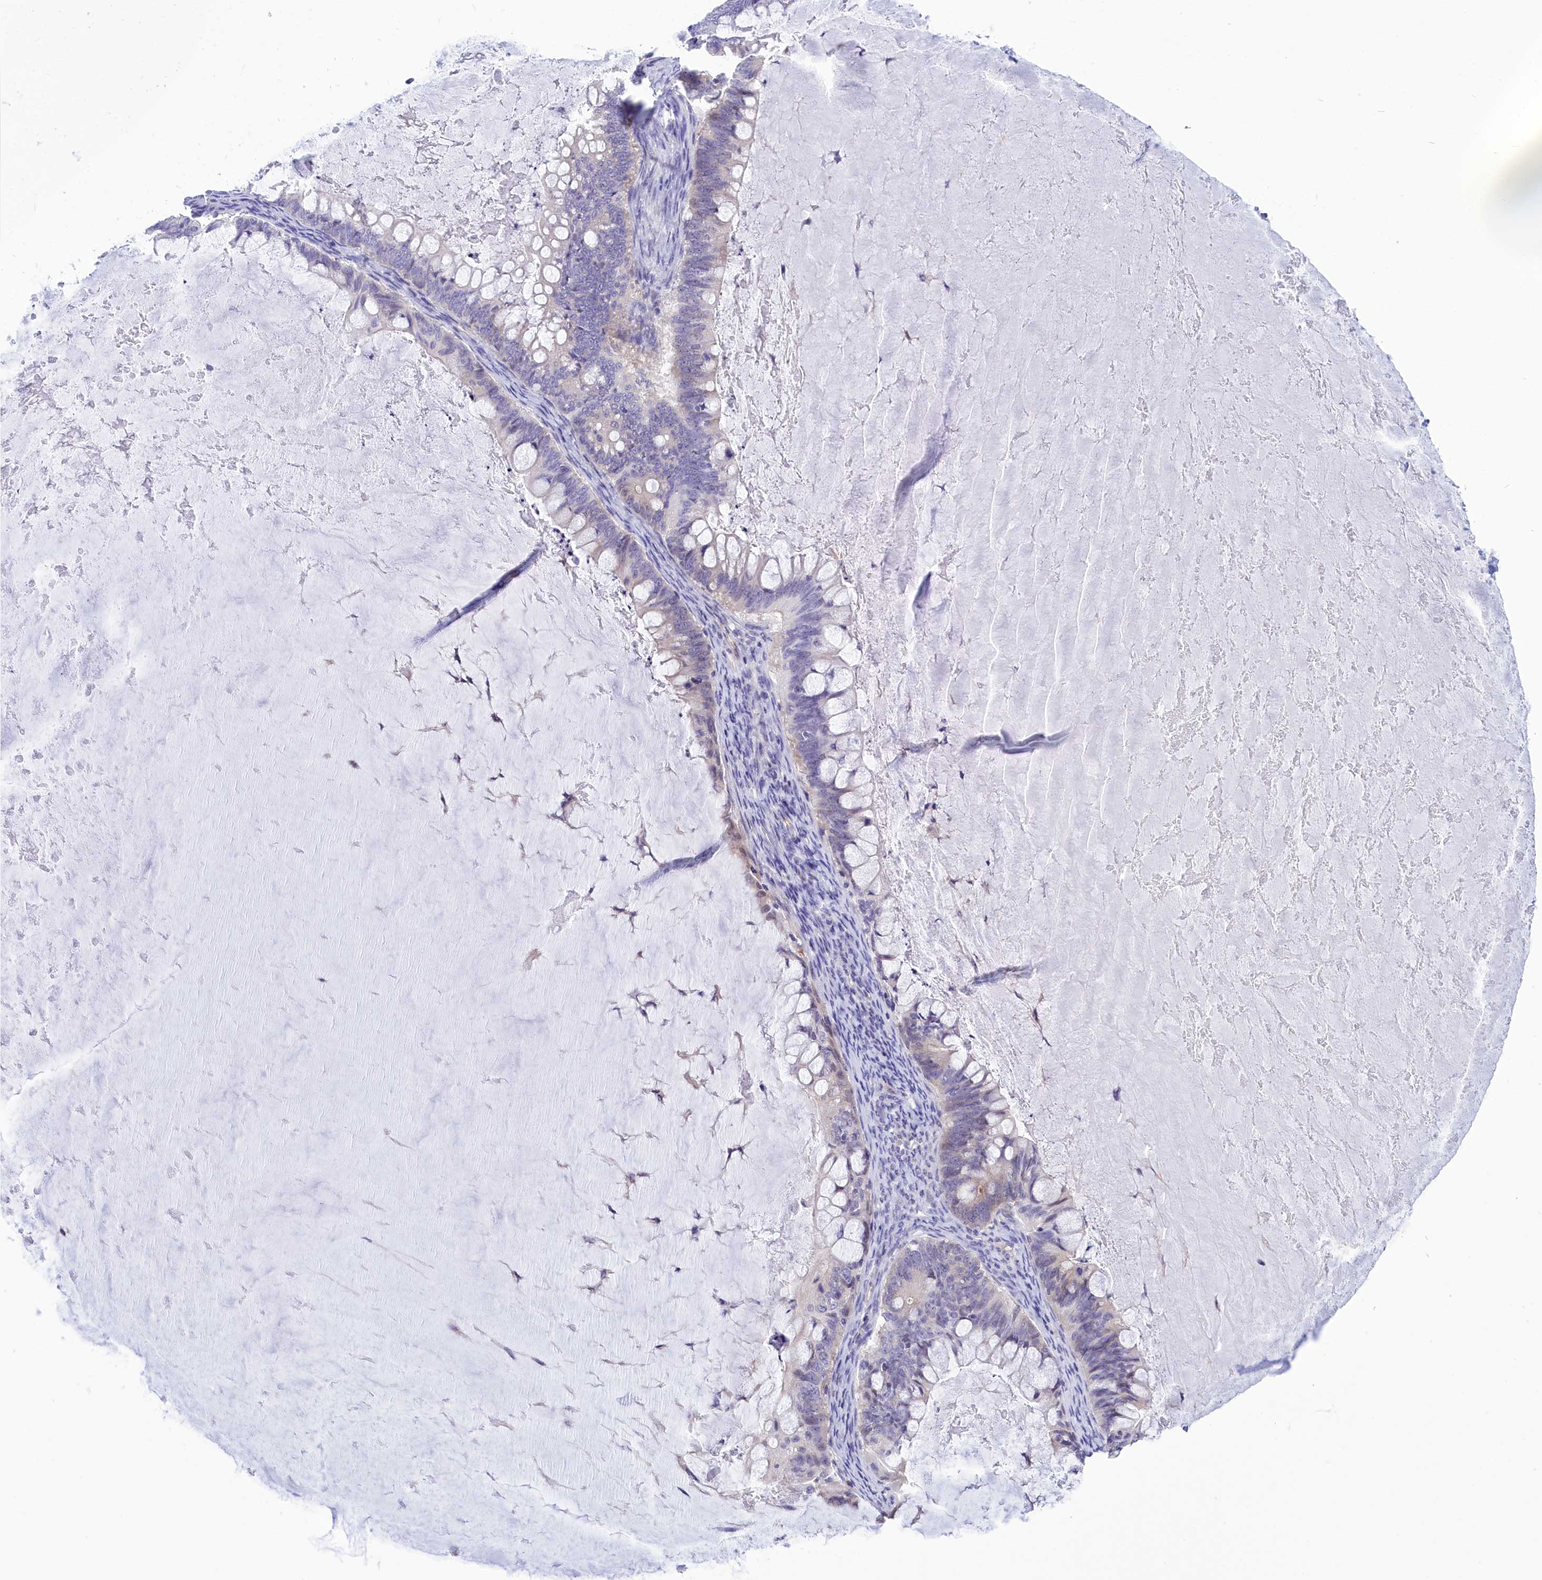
{"staining": {"intensity": "negative", "quantity": "none", "location": "none"}, "tissue": "ovarian cancer", "cell_type": "Tumor cells", "image_type": "cancer", "snomed": [{"axis": "morphology", "description": "Cystadenocarcinoma, mucinous, NOS"}, {"axis": "topography", "description": "Ovary"}], "caption": "Immunohistochemistry (IHC) histopathology image of human ovarian mucinous cystadenocarcinoma stained for a protein (brown), which reveals no expression in tumor cells. The staining was performed using DAB (3,3'-diaminobenzidine) to visualize the protein expression in brown, while the nuclei were stained in blue with hematoxylin (Magnification: 20x).", "gene": "DCAF16", "patient": {"sex": "female", "age": 61}}